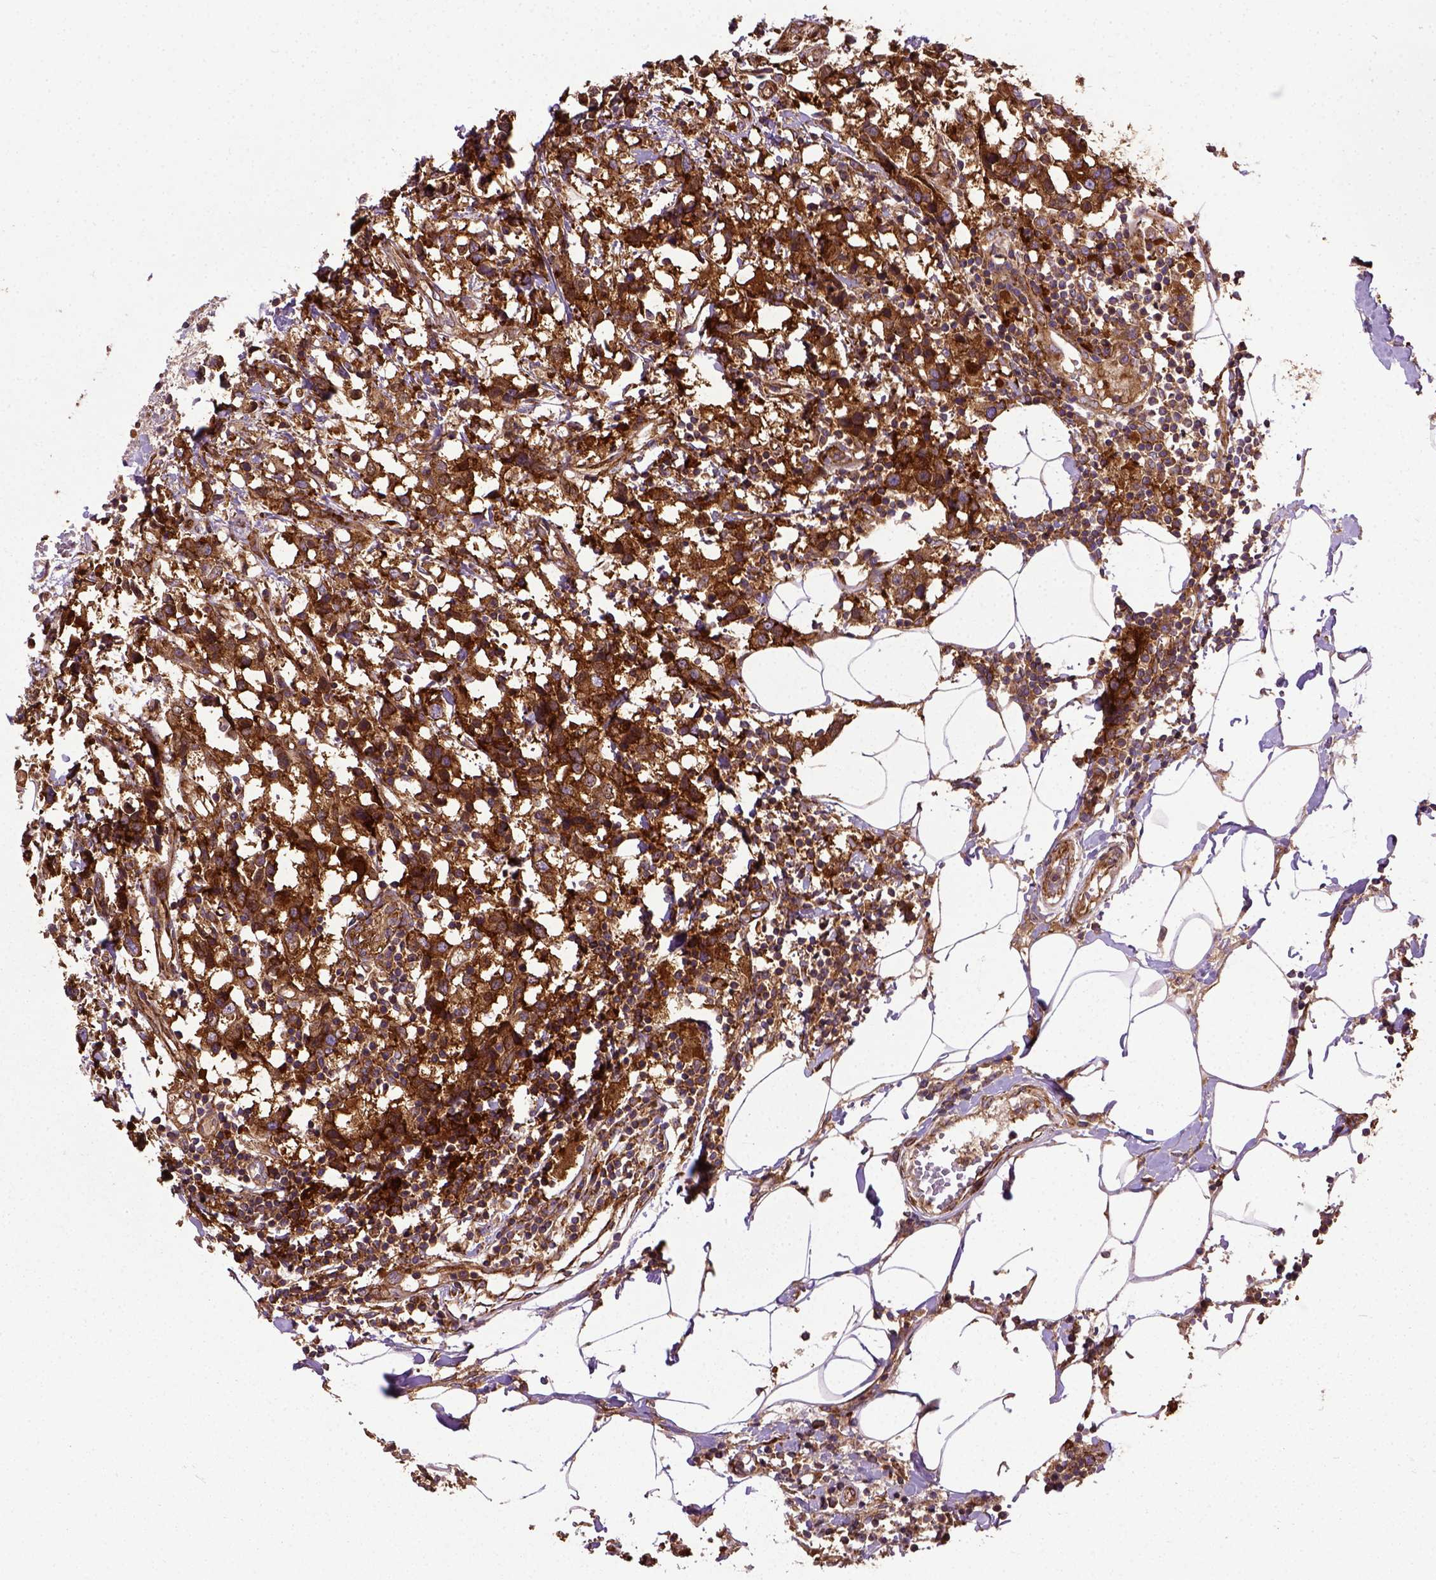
{"staining": {"intensity": "strong", "quantity": ">75%", "location": "cytoplasmic/membranous"}, "tissue": "breast cancer", "cell_type": "Tumor cells", "image_type": "cancer", "snomed": [{"axis": "morphology", "description": "Lobular carcinoma"}, {"axis": "topography", "description": "Breast"}], "caption": "A histopathology image of lobular carcinoma (breast) stained for a protein reveals strong cytoplasmic/membranous brown staining in tumor cells.", "gene": "CAPRIN1", "patient": {"sex": "female", "age": 59}}